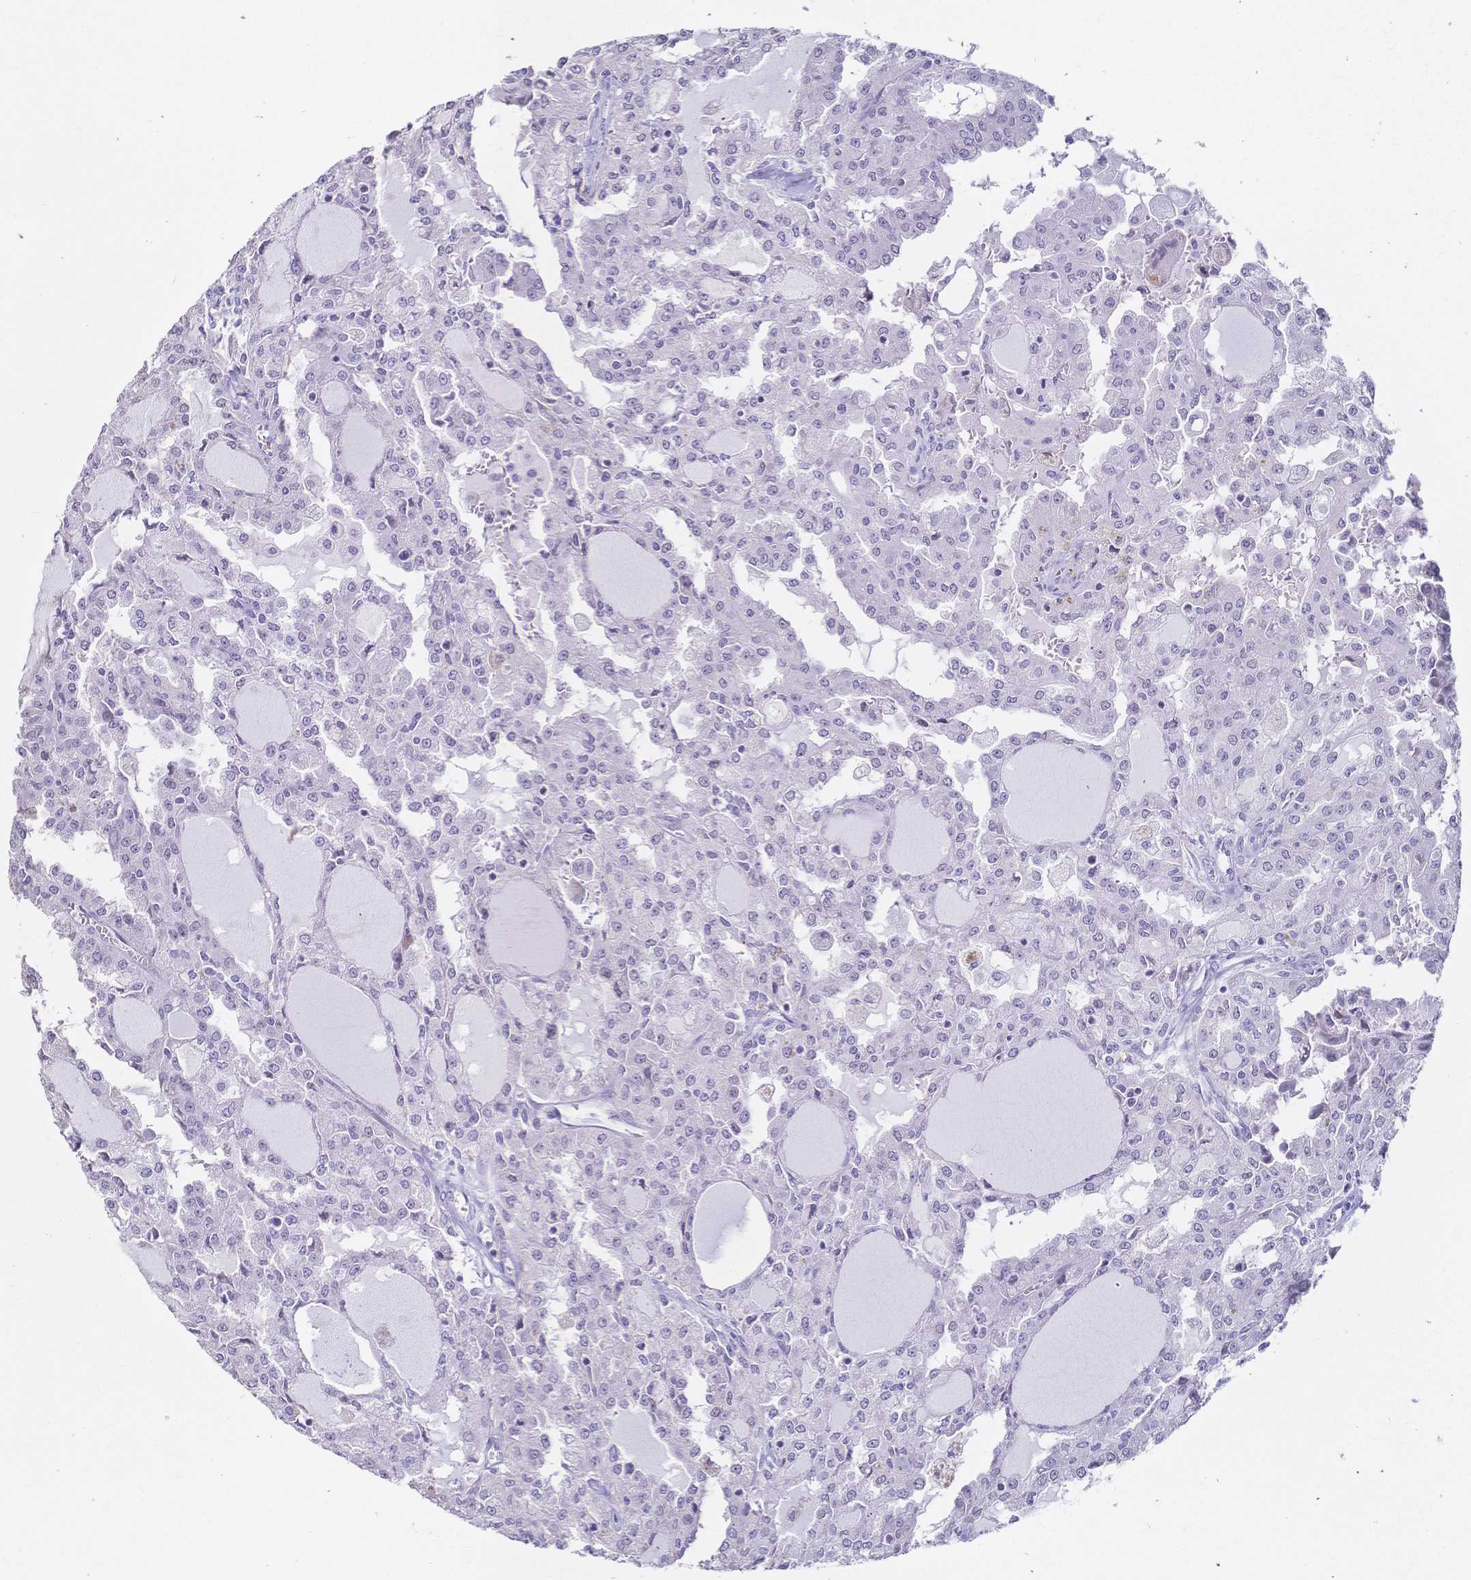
{"staining": {"intensity": "negative", "quantity": "none", "location": "none"}, "tissue": "head and neck cancer", "cell_type": "Tumor cells", "image_type": "cancer", "snomed": [{"axis": "morphology", "description": "Adenocarcinoma, NOS"}, {"axis": "topography", "description": "Head-Neck"}], "caption": "This is an IHC histopathology image of head and neck cancer (adenocarcinoma). There is no staining in tumor cells.", "gene": "CR2", "patient": {"sex": "male", "age": 64}}